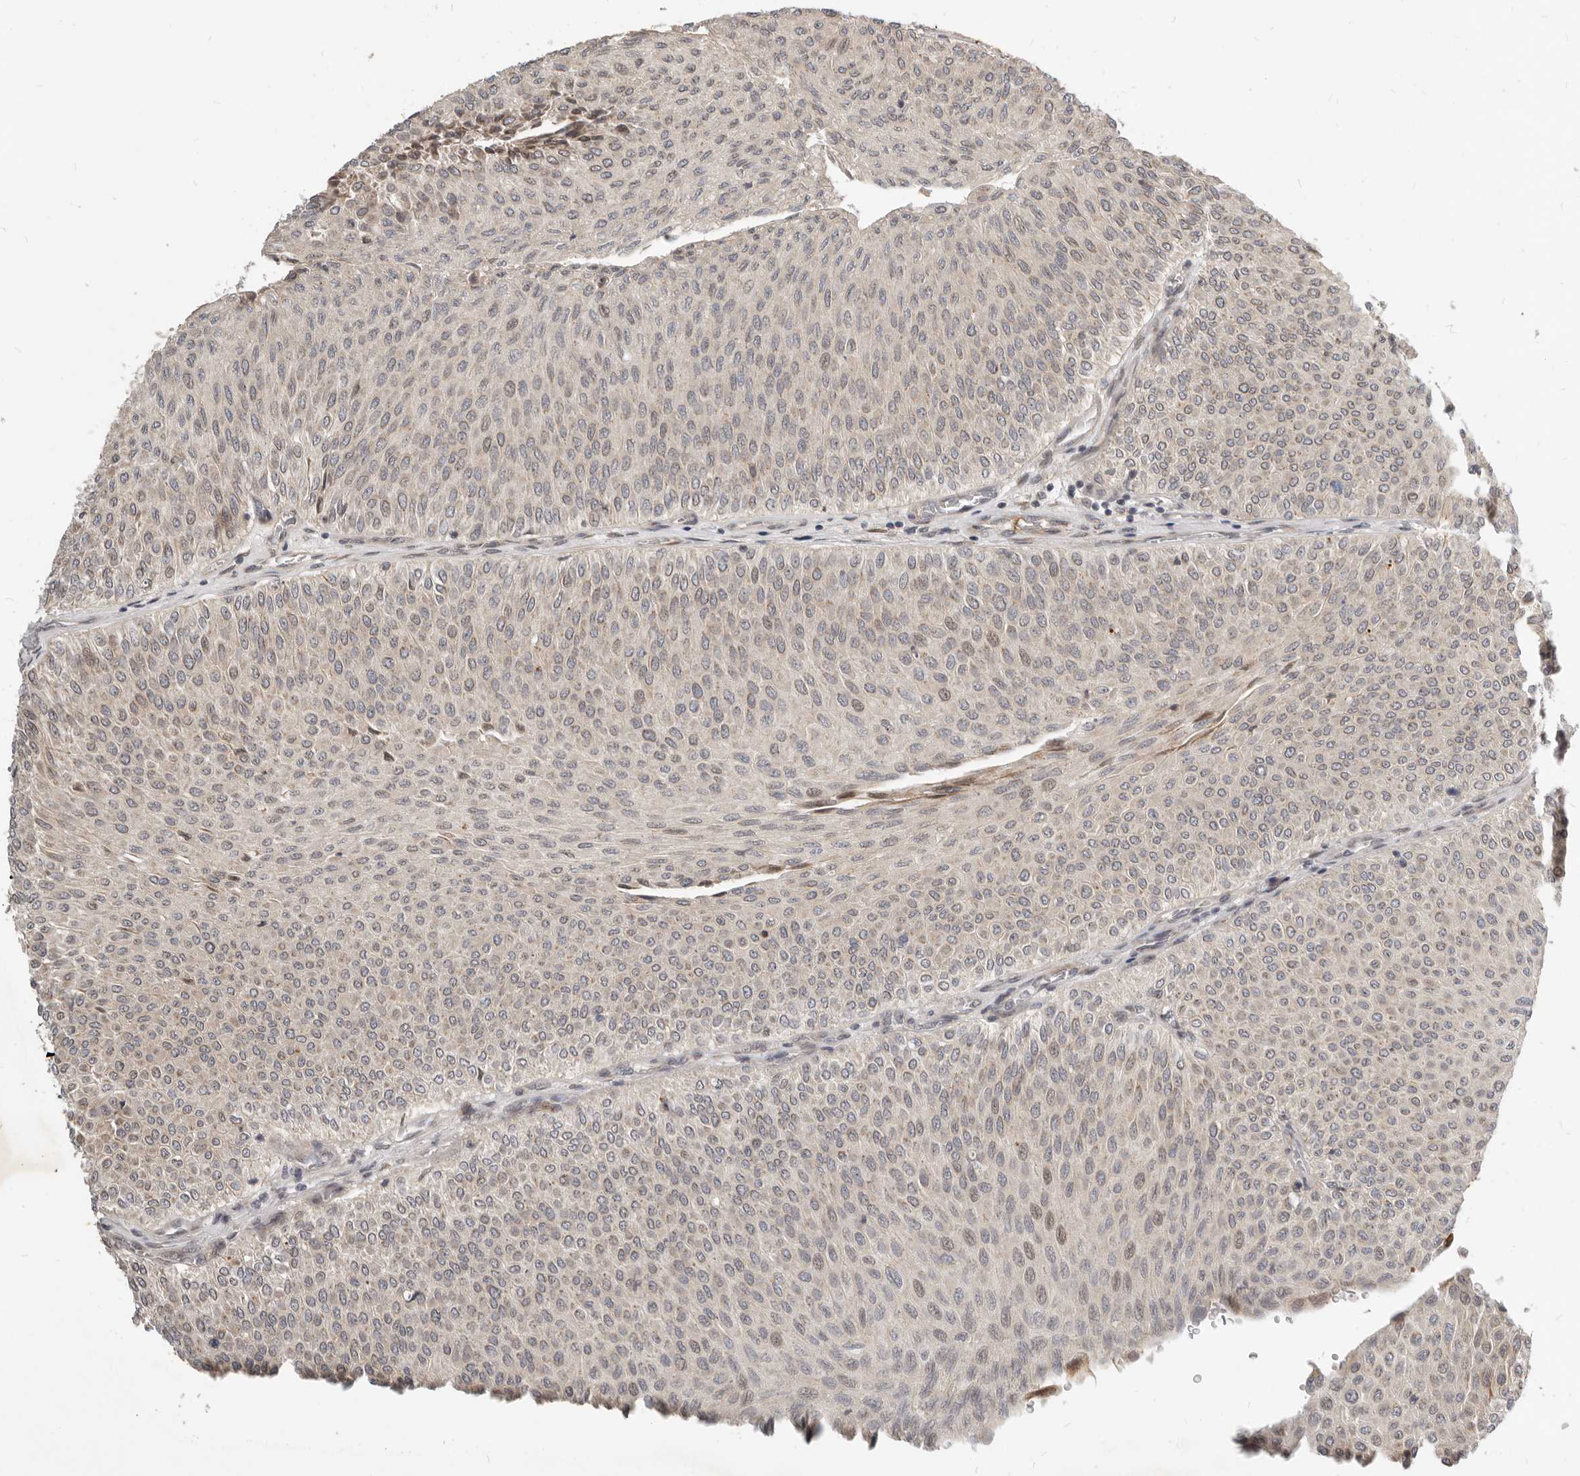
{"staining": {"intensity": "weak", "quantity": "<25%", "location": "cytoplasmic/membranous,nuclear"}, "tissue": "urothelial cancer", "cell_type": "Tumor cells", "image_type": "cancer", "snomed": [{"axis": "morphology", "description": "Urothelial carcinoma, Low grade"}, {"axis": "topography", "description": "Urinary bladder"}], "caption": "The image exhibits no significant expression in tumor cells of urothelial cancer. Nuclei are stained in blue.", "gene": "NPY4R", "patient": {"sex": "male", "age": 78}}